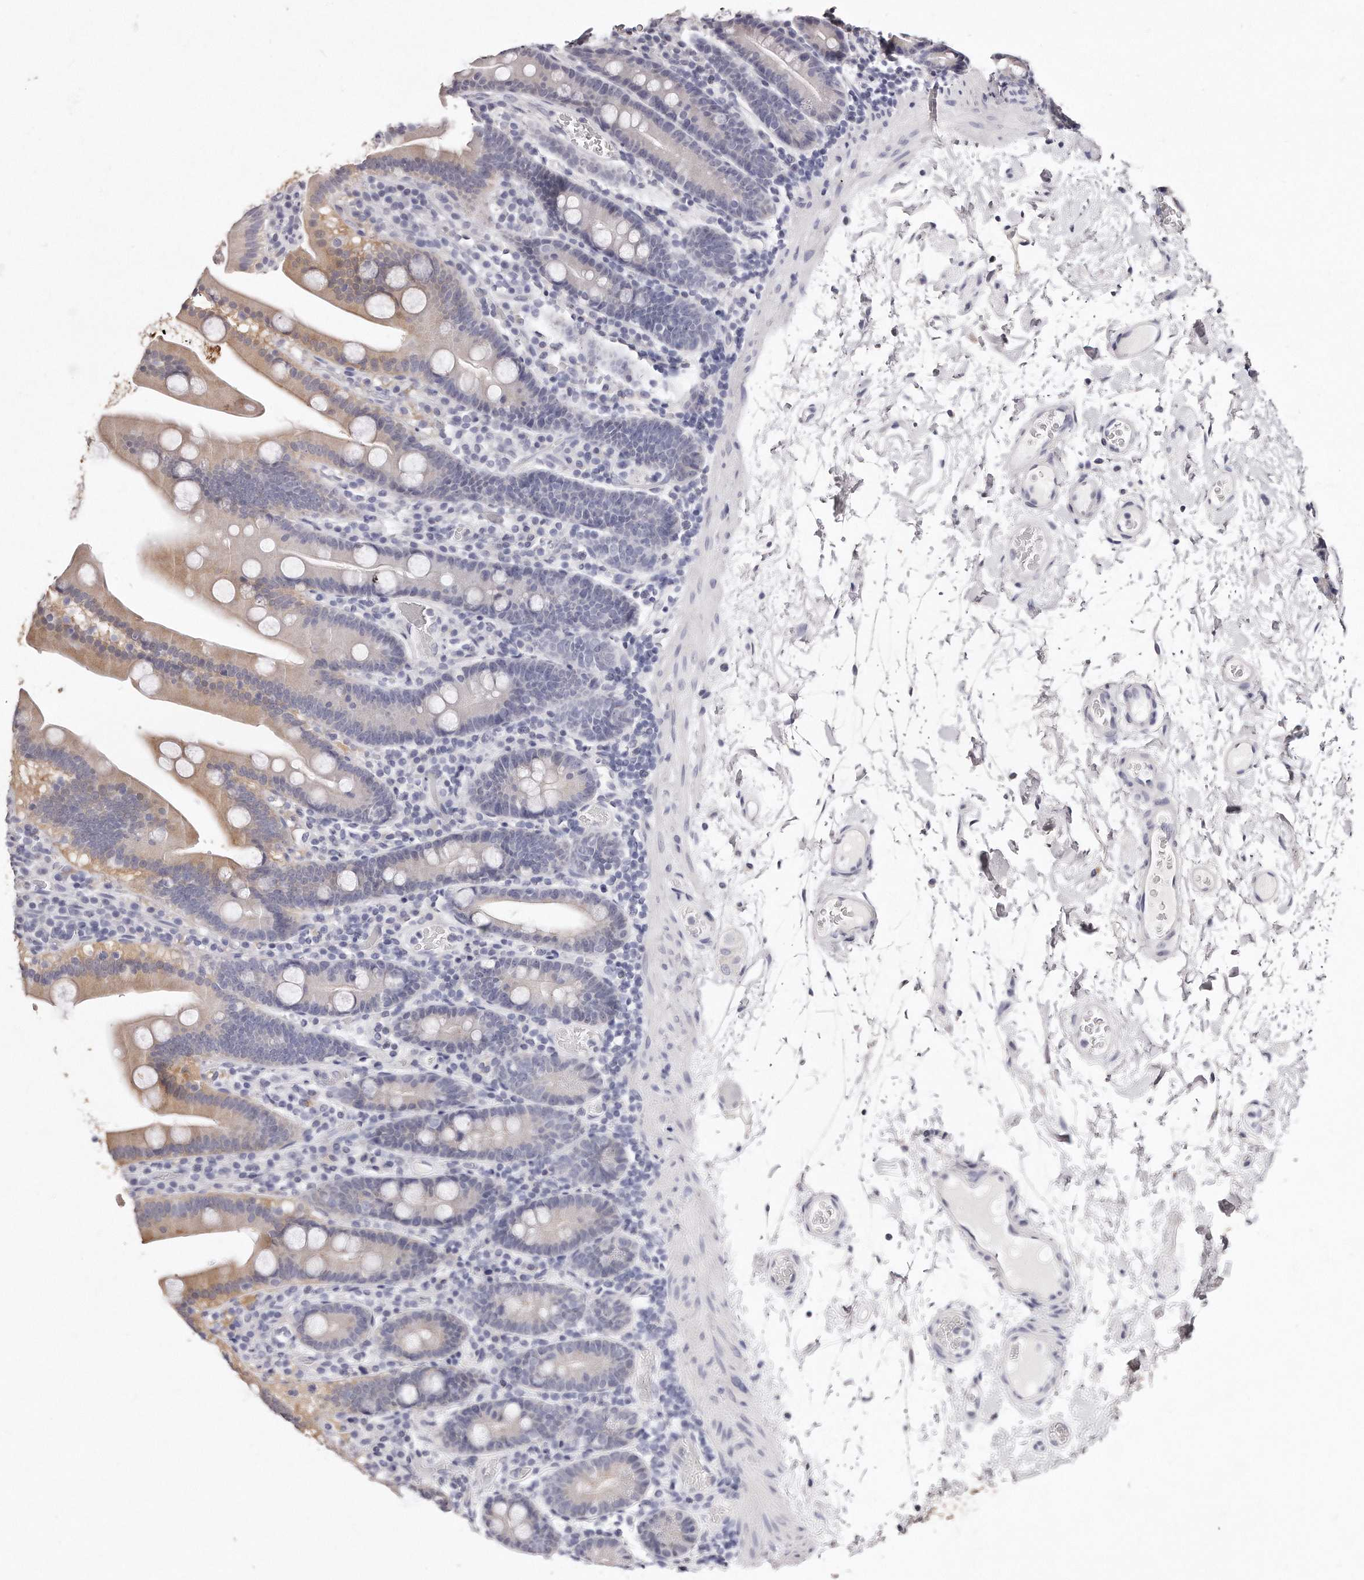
{"staining": {"intensity": "moderate", "quantity": "25%-75%", "location": "cytoplasmic/membranous"}, "tissue": "duodenum", "cell_type": "Glandular cells", "image_type": "normal", "snomed": [{"axis": "morphology", "description": "Normal tissue, NOS"}, {"axis": "topography", "description": "Duodenum"}], "caption": "An immunohistochemistry (IHC) image of normal tissue is shown. Protein staining in brown shows moderate cytoplasmic/membranous positivity in duodenum within glandular cells. The staining is performed using DAB brown chromogen to label protein expression. The nuclei are counter-stained blue using hematoxylin.", "gene": "GDA", "patient": {"sex": "male", "age": 55}}